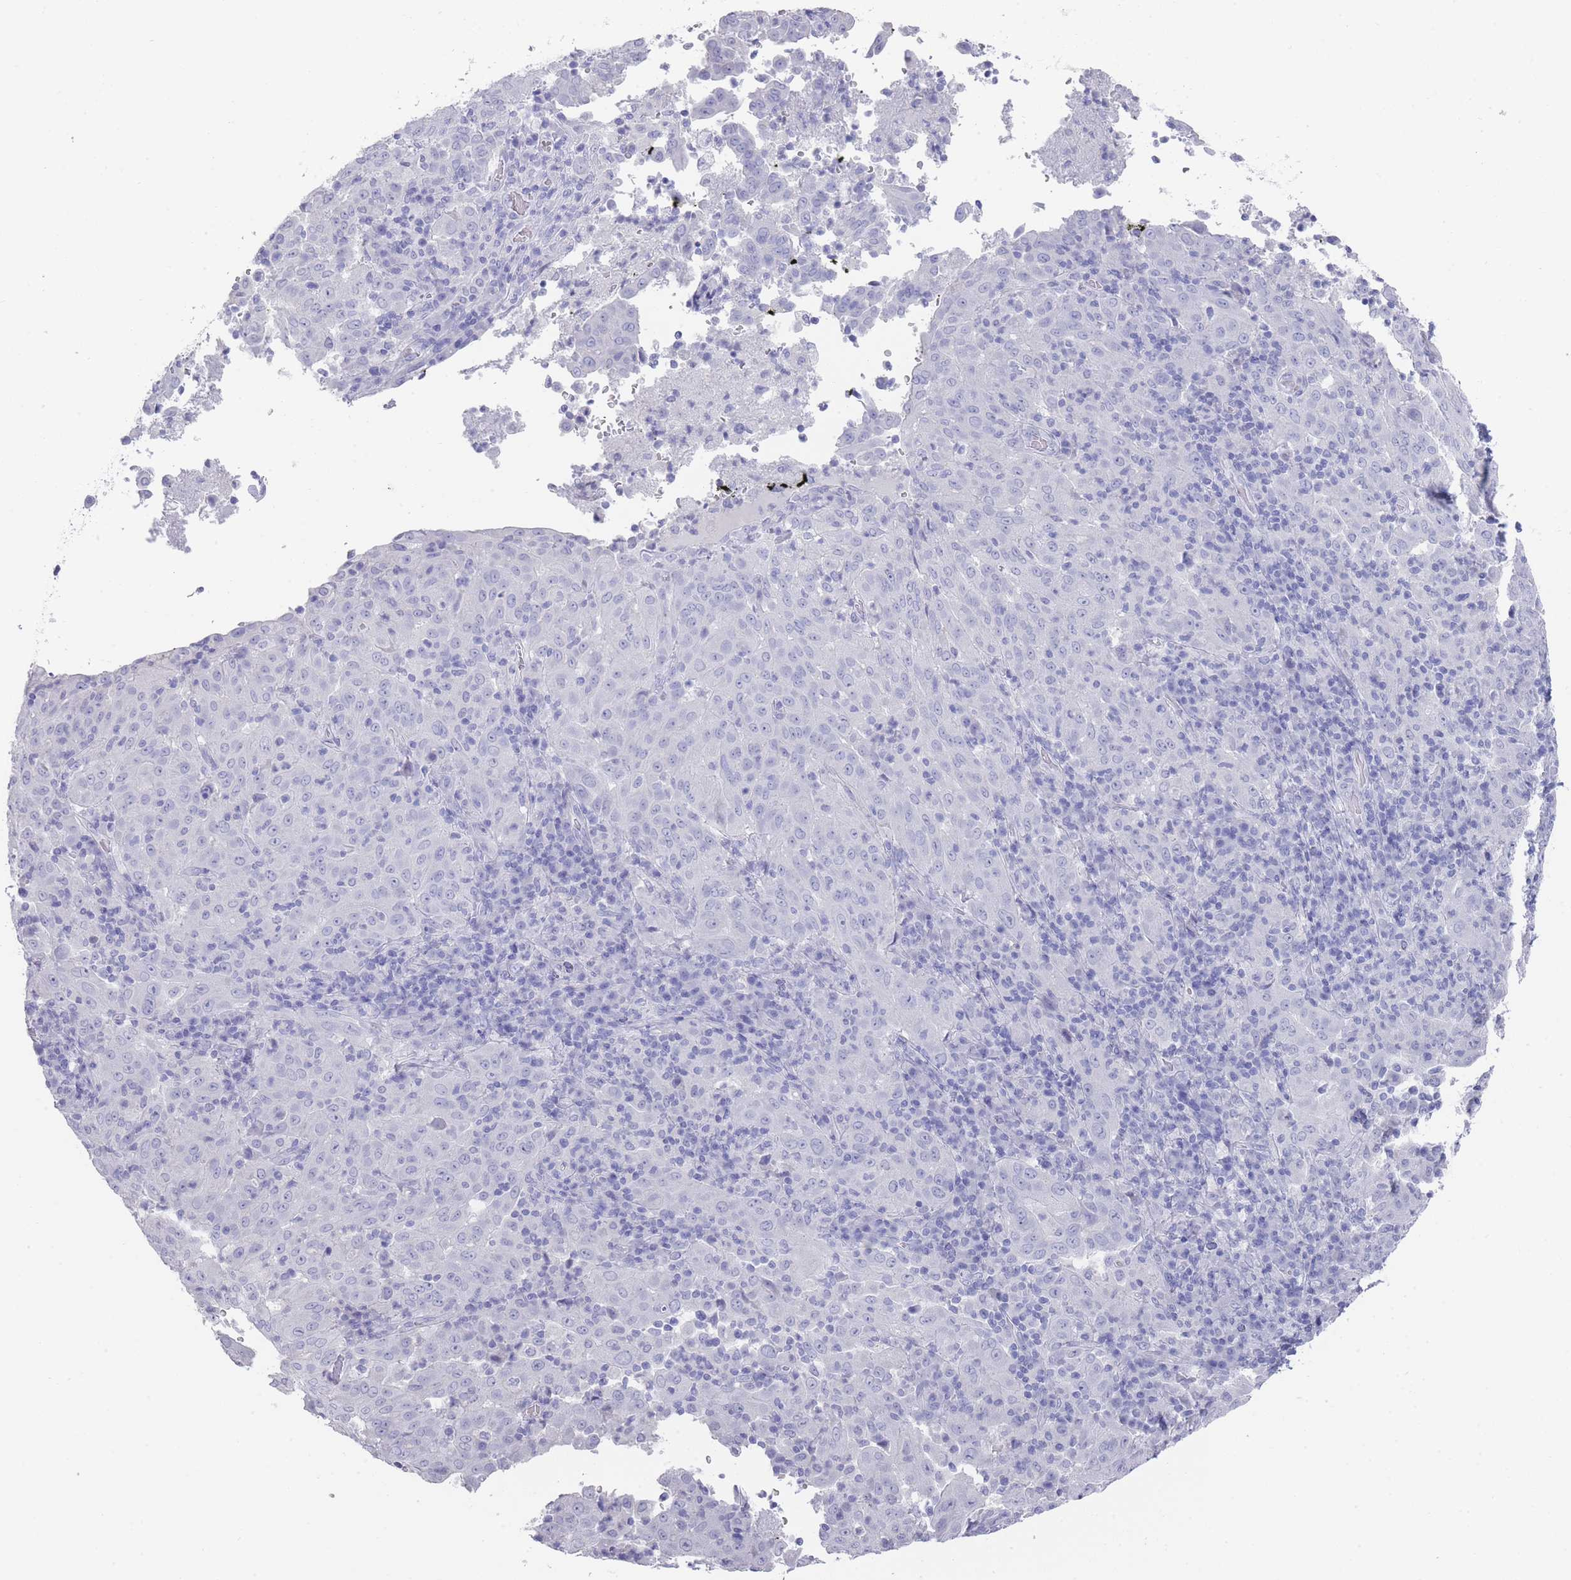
{"staining": {"intensity": "negative", "quantity": "none", "location": "none"}, "tissue": "pancreatic cancer", "cell_type": "Tumor cells", "image_type": "cancer", "snomed": [{"axis": "morphology", "description": "Adenocarcinoma, NOS"}, {"axis": "topography", "description": "Pancreas"}], "caption": "Immunohistochemistry photomicrograph of human adenocarcinoma (pancreatic) stained for a protein (brown), which shows no positivity in tumor cells.", "gene": "RAB2B", "patient": {"sex": "male", "age": 63}}